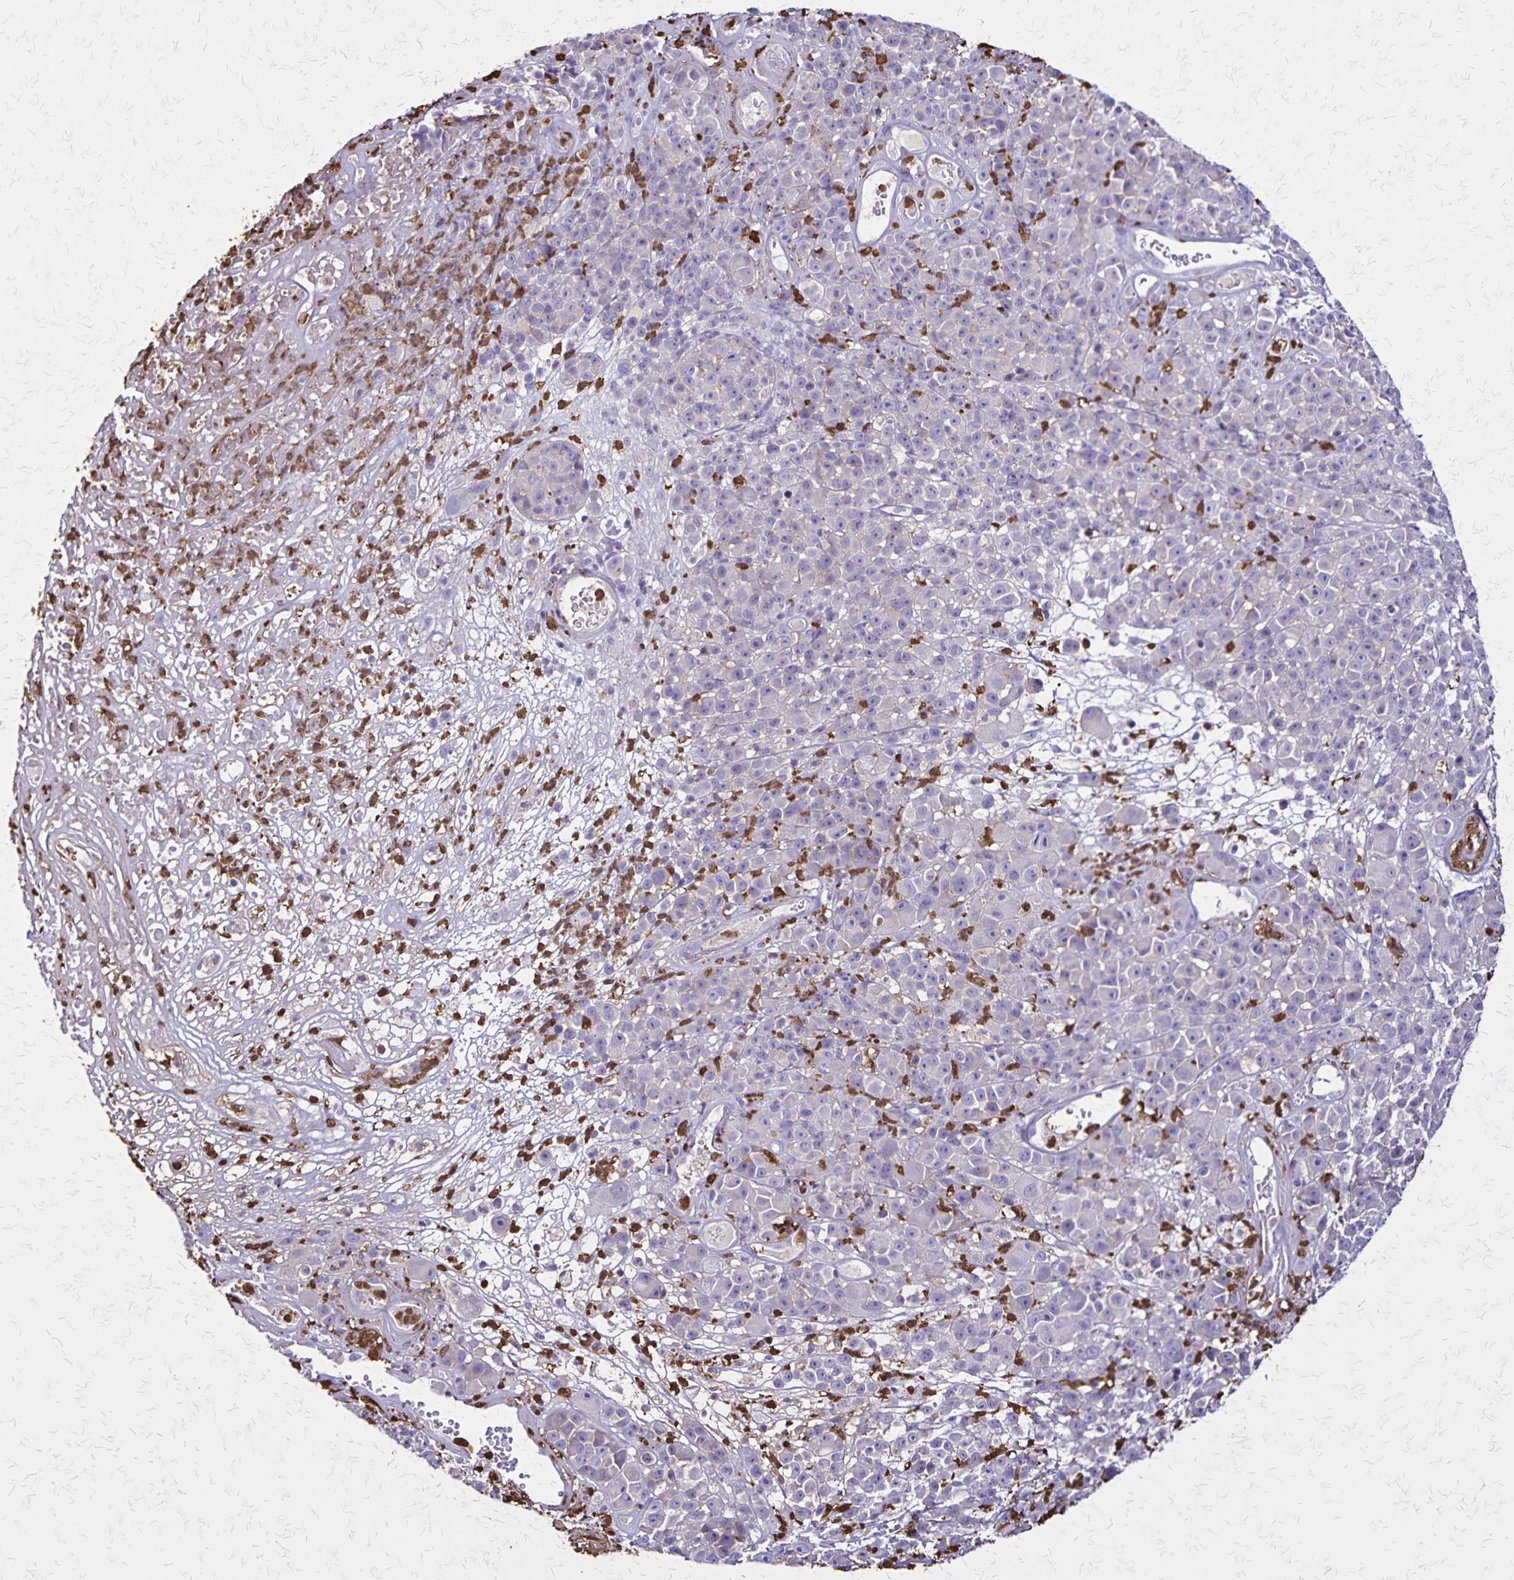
{"staining": {"intensity": "negative", "quantity": "none", "location": "none"}, "tissue": "melanoma", "cell_type": "Tumor cells", "image_type": "cancer", "snomed": [{"axis": "morphology", "description": "Malignant melanoma, NOS"}, {"axis": "topography", "description": "Skin"}, {"axis": "topography", "description": "Skin of back"}], "caption": "Immunohistochemistry histopathology image of human melanoma stained for a protein (brown), which demonstrates no expression in tumor cells.", "gene": "ULBP3", "patient": {"sex": "male", "age": 91}}